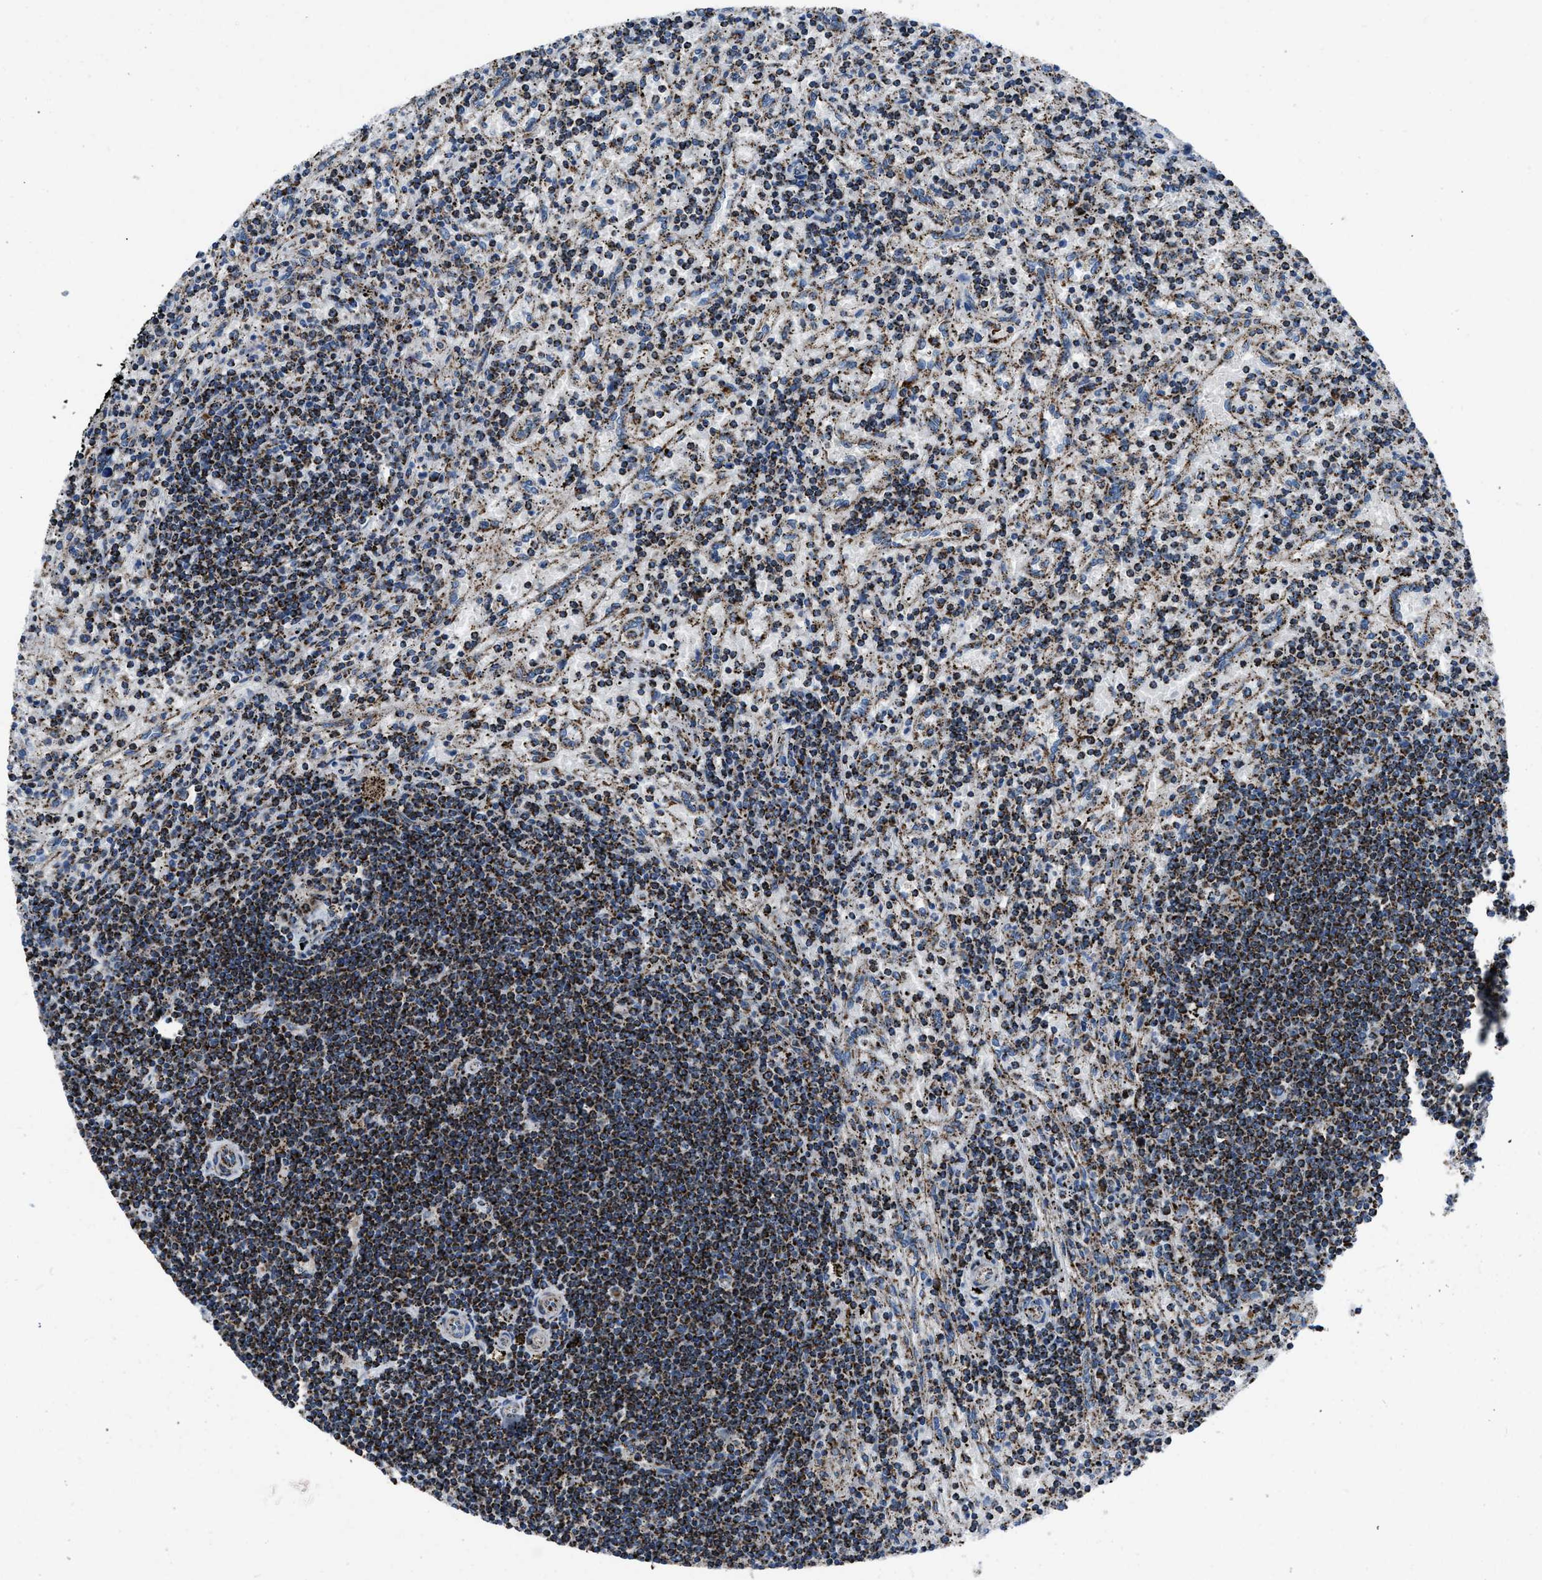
{"staining": {"intensity": "strong", "quantity": ">75%", "location": "cytoplasmic/membranous"}, "tissue": "lymphoma", "cell_type": "Tumor cells", "image_type": "cancer", "snomed": [{"axis": "morphology", "description": "Malignant lymphoma, non-Hodgkin's type, Low grade"}, {"axis": "topography", "description": "Spleen"}], "caption": "Protein expression analysis of human lymphoma reveals strong cytoplasmic/membranous positivity in approximately >75% of tumor cells. The staining was performed using DAB, with brown indicating positive protein expression. Nuclei are stained blue with hematoxylin.", "gene": "NSD3", "patient": {"sex": "male", "age": 76}}